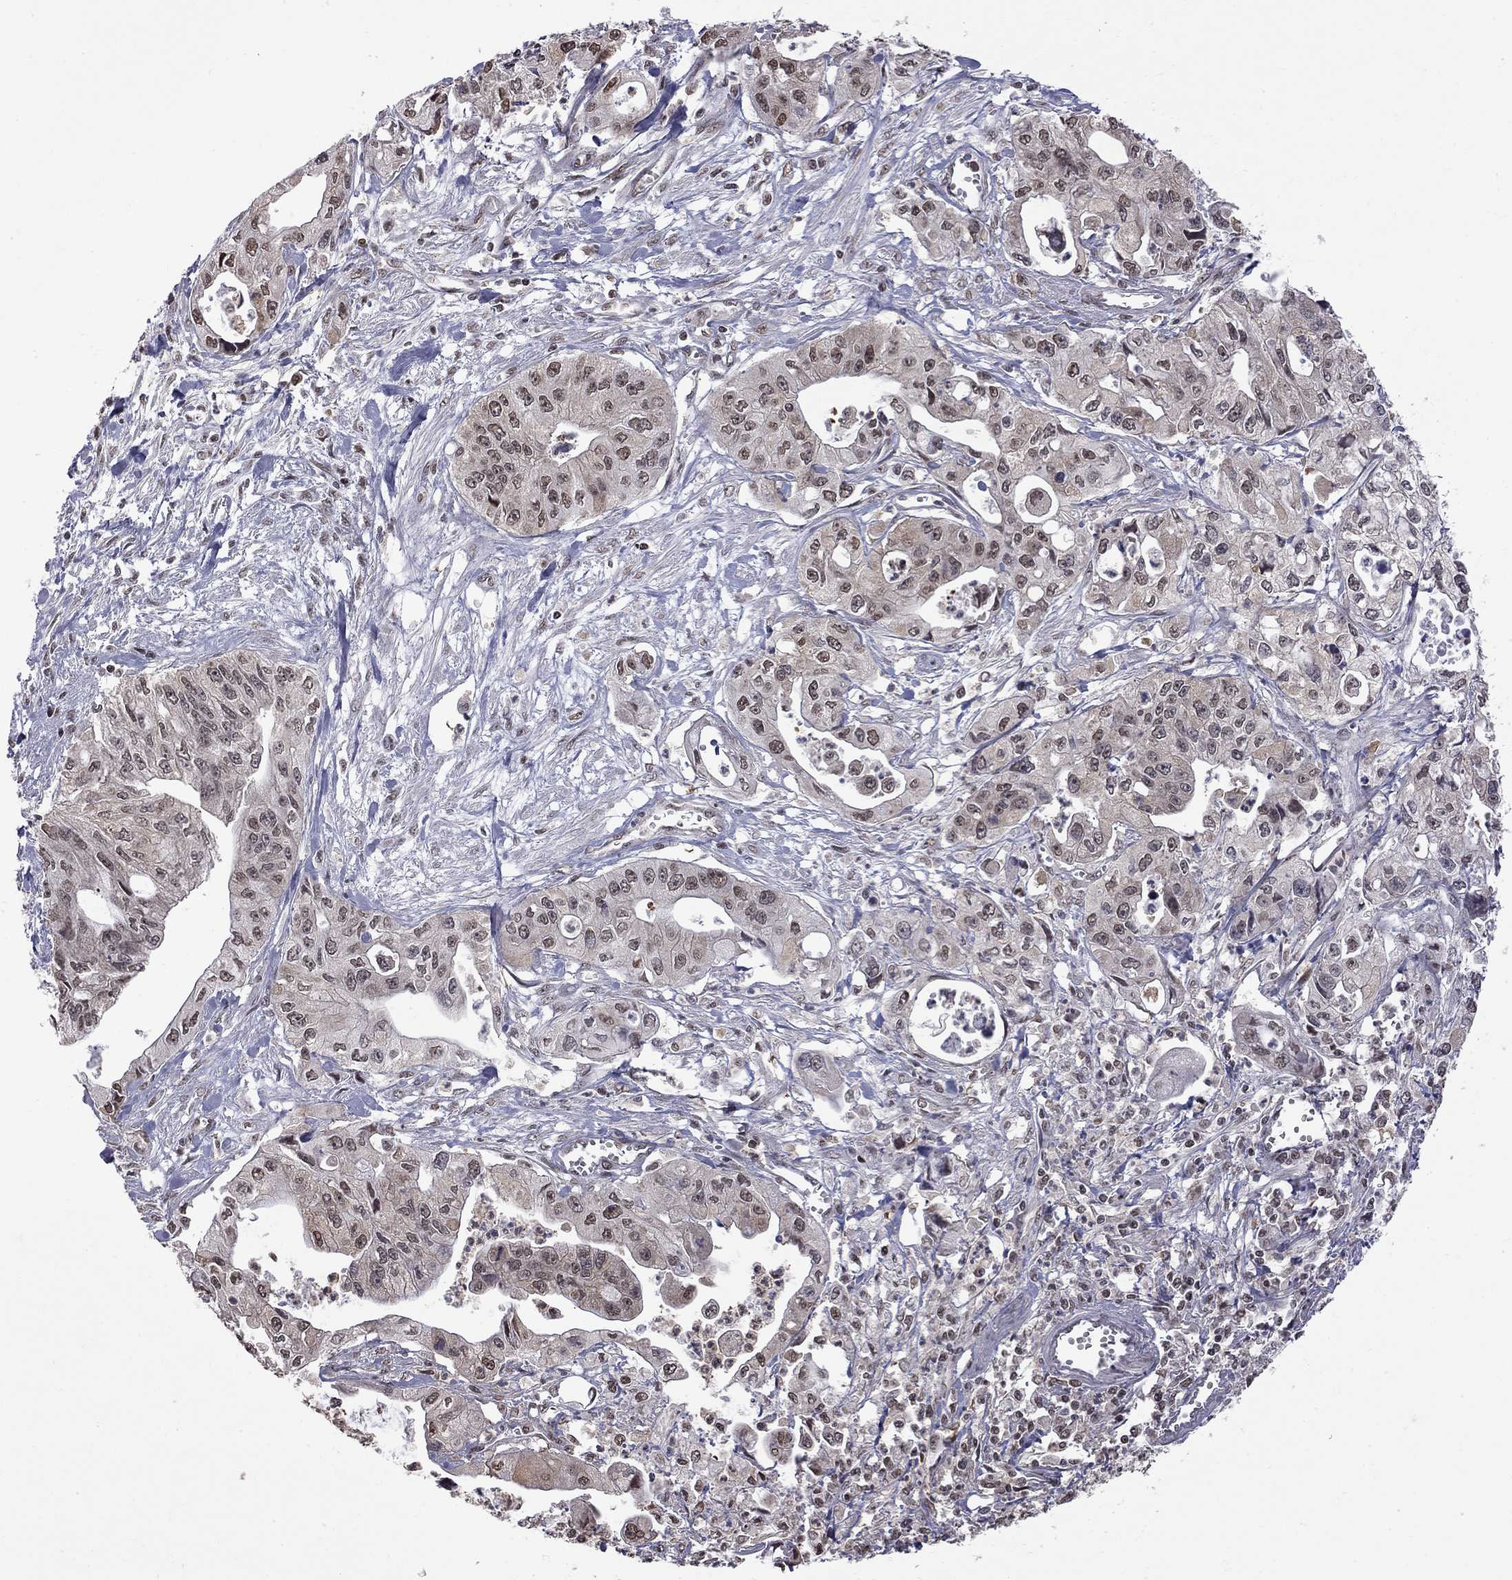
{"staining": {"intensity": "moderate", "quantity": "<25%", "location": "nuclear"}, "tissue": "pancreatic cancer", "cell_type": "Tumor cells", "image_type": "cancer", "snomed": [{"axis": "morphology", "description": "Adenocarcinoma, NOS"}, {"axis": "topography", "description": "Pancreas"}], "caption": "Immunohistochemical staining of human pancreatic cancer (adenocarcinoma) demonstrates low levels of moderate nuclear expression in about <25% of tumor cells.", "gene": "RFWD3", "patient": {"sex": "male", "age": 70}}